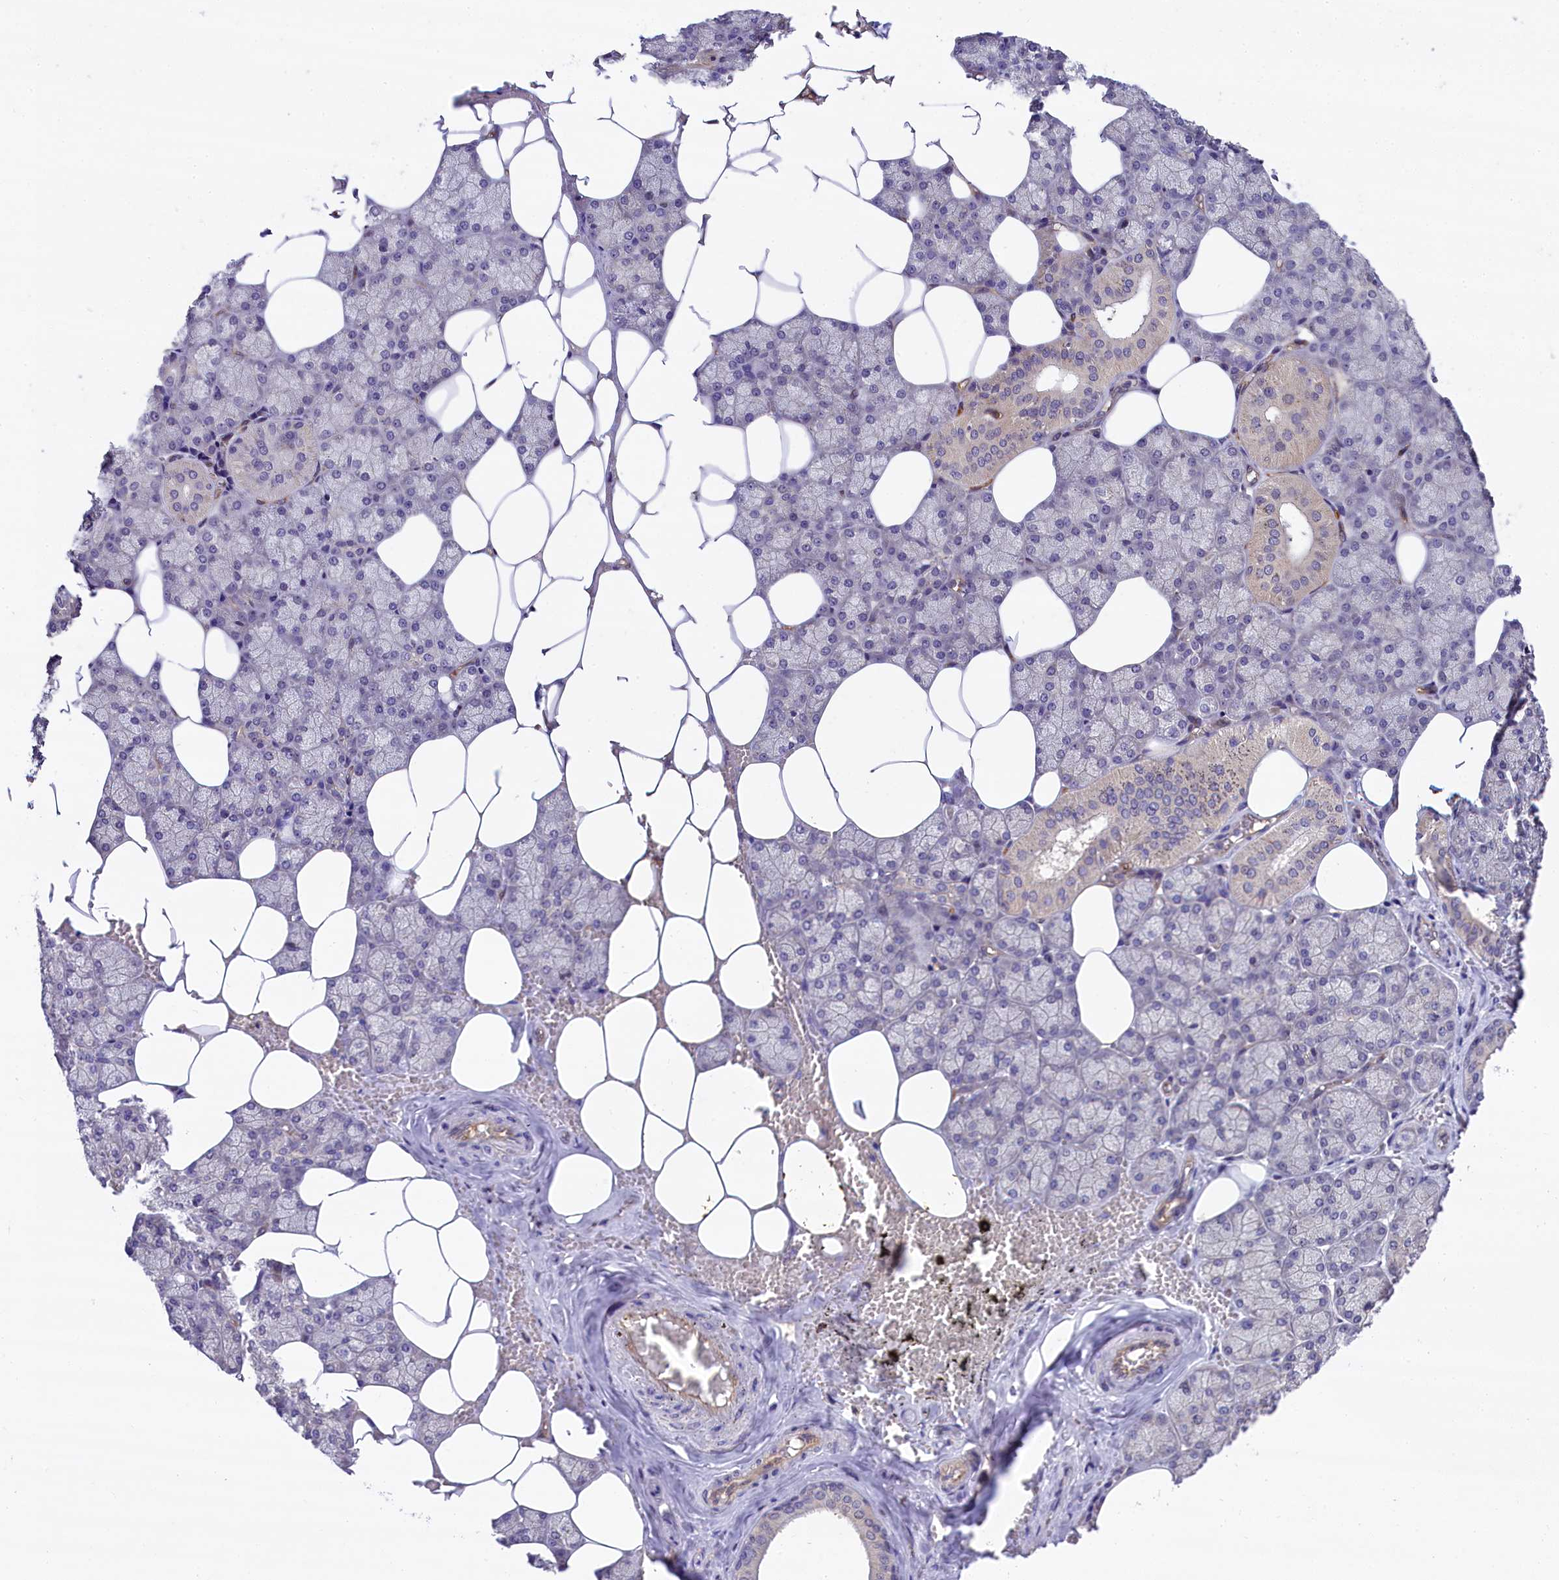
{"staining": {"intensity": "weak", "quantity": "25%-75%", "location": "cytoplasmic/membranous,nuclear"}, "tissue": "salivary gland", "cell_type": "Glandular cells", "image_type": "normal", "snomed": [{"axis": "morphology", "description": "Normal tissue, NOS"}, {"axis": "topography", "description": "Salivary gland"}], "caption": "Benign salivary gland displays weak cytoplasmic/membranous,nuclear positivity in approximately 25%-75% of glandular cells, visualized by immunohistochemistry. (Brightfield microscopy of DAB IHC at high magnification).", "gene": "SNRK", "patient": {"sex": "male", "age": 62}}